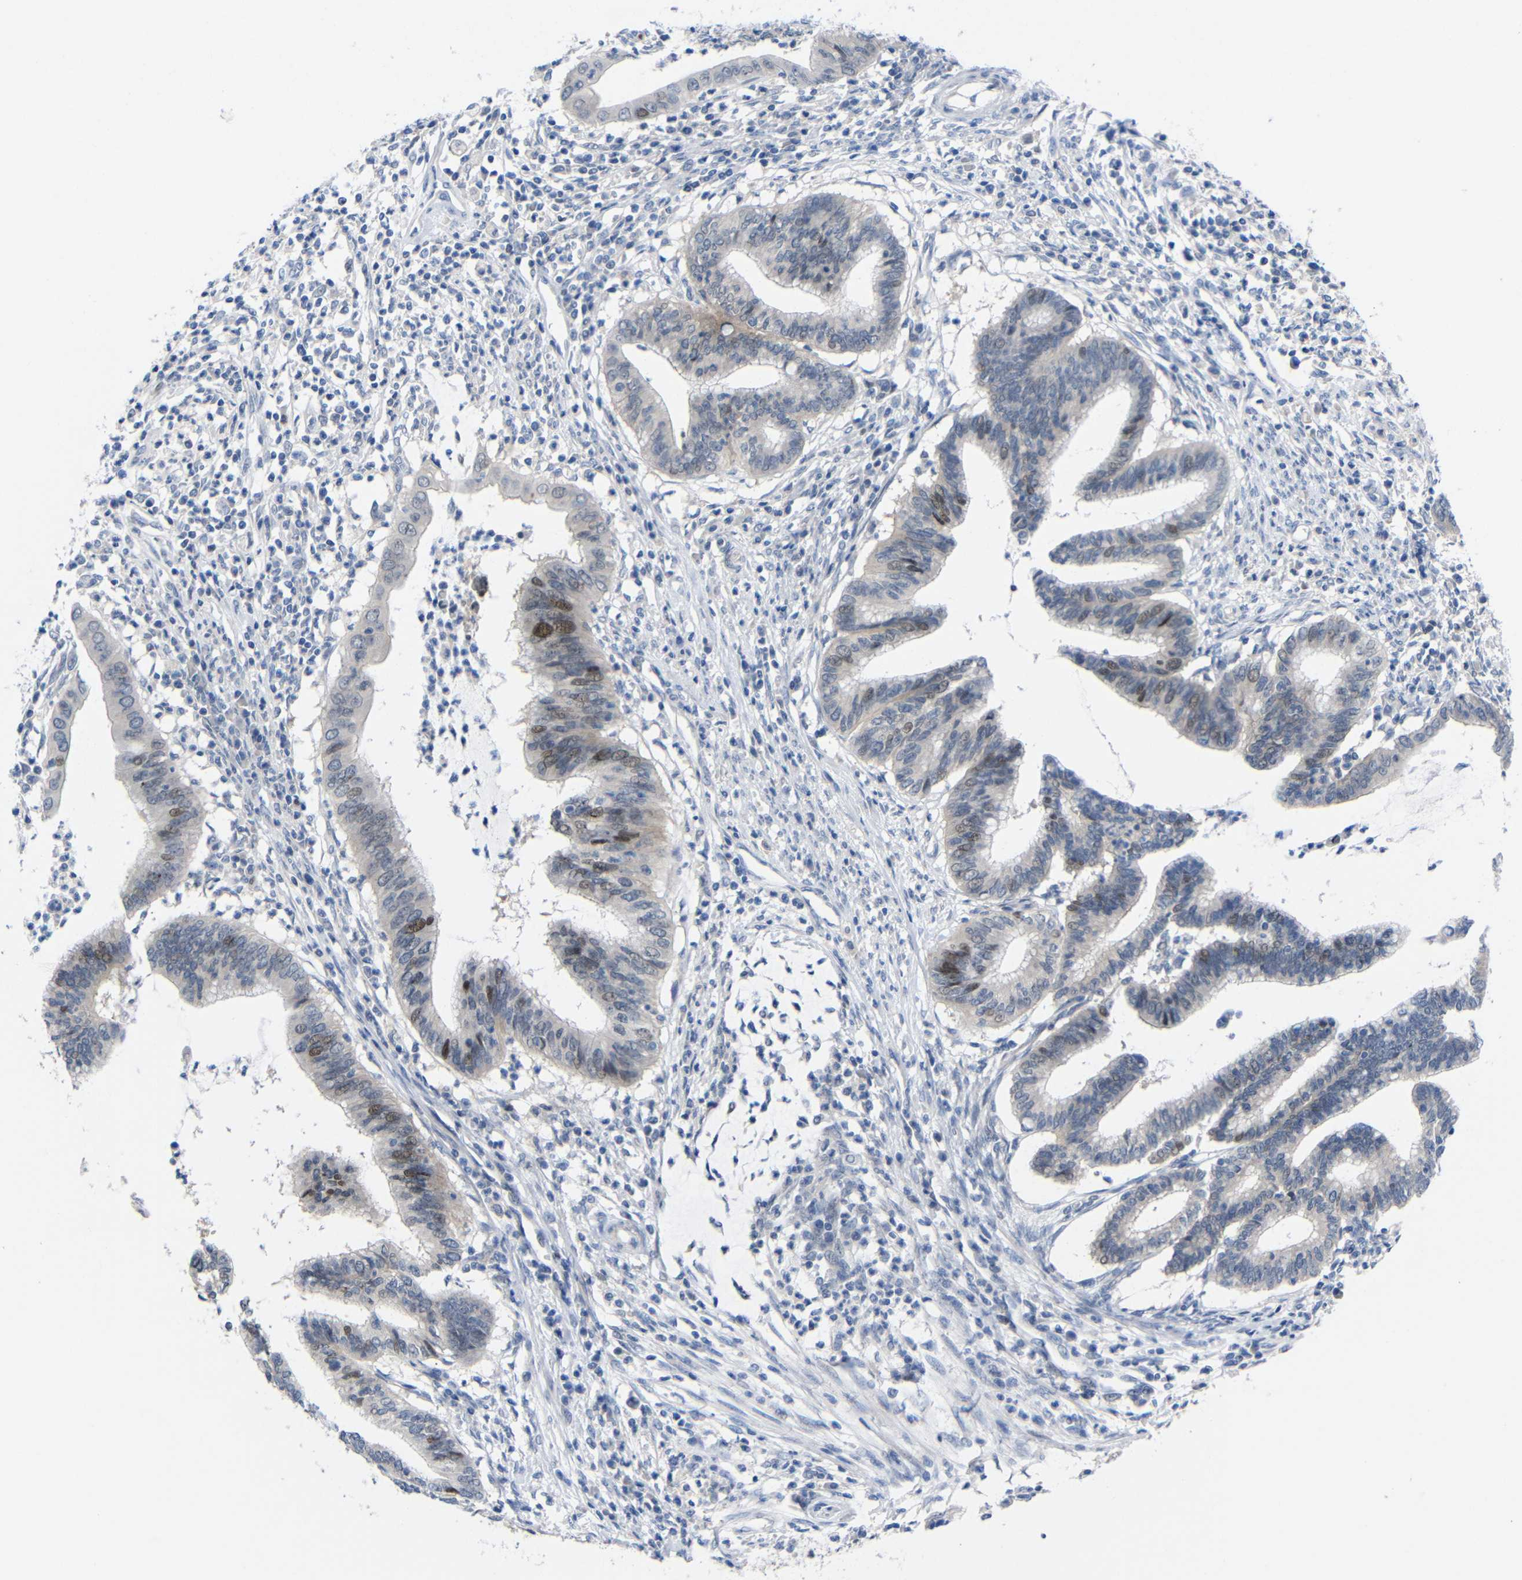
{"staining": {"intensity": "moderate", "quantity": "<25%", "location": "nuclear"}, "tissue": "cervical cancer", "cell_type": "Tumor cells", "image_type": "cancer", "snomed": [{"axis": "morphology", "description": "Adenocarcinoma, NOS"}, {"axis": "topography", "description": "Cervix"}], "caption": "Immunohistochemical staining of human cervical adenocarcinoma displays moderate nuclear protein positivity in about <25% of tumor cells. (Brightfield microscopy of DAB IHC at high magnification).", "gene": "CMTM1", "patient": {"sex": "female", "age": 36}}